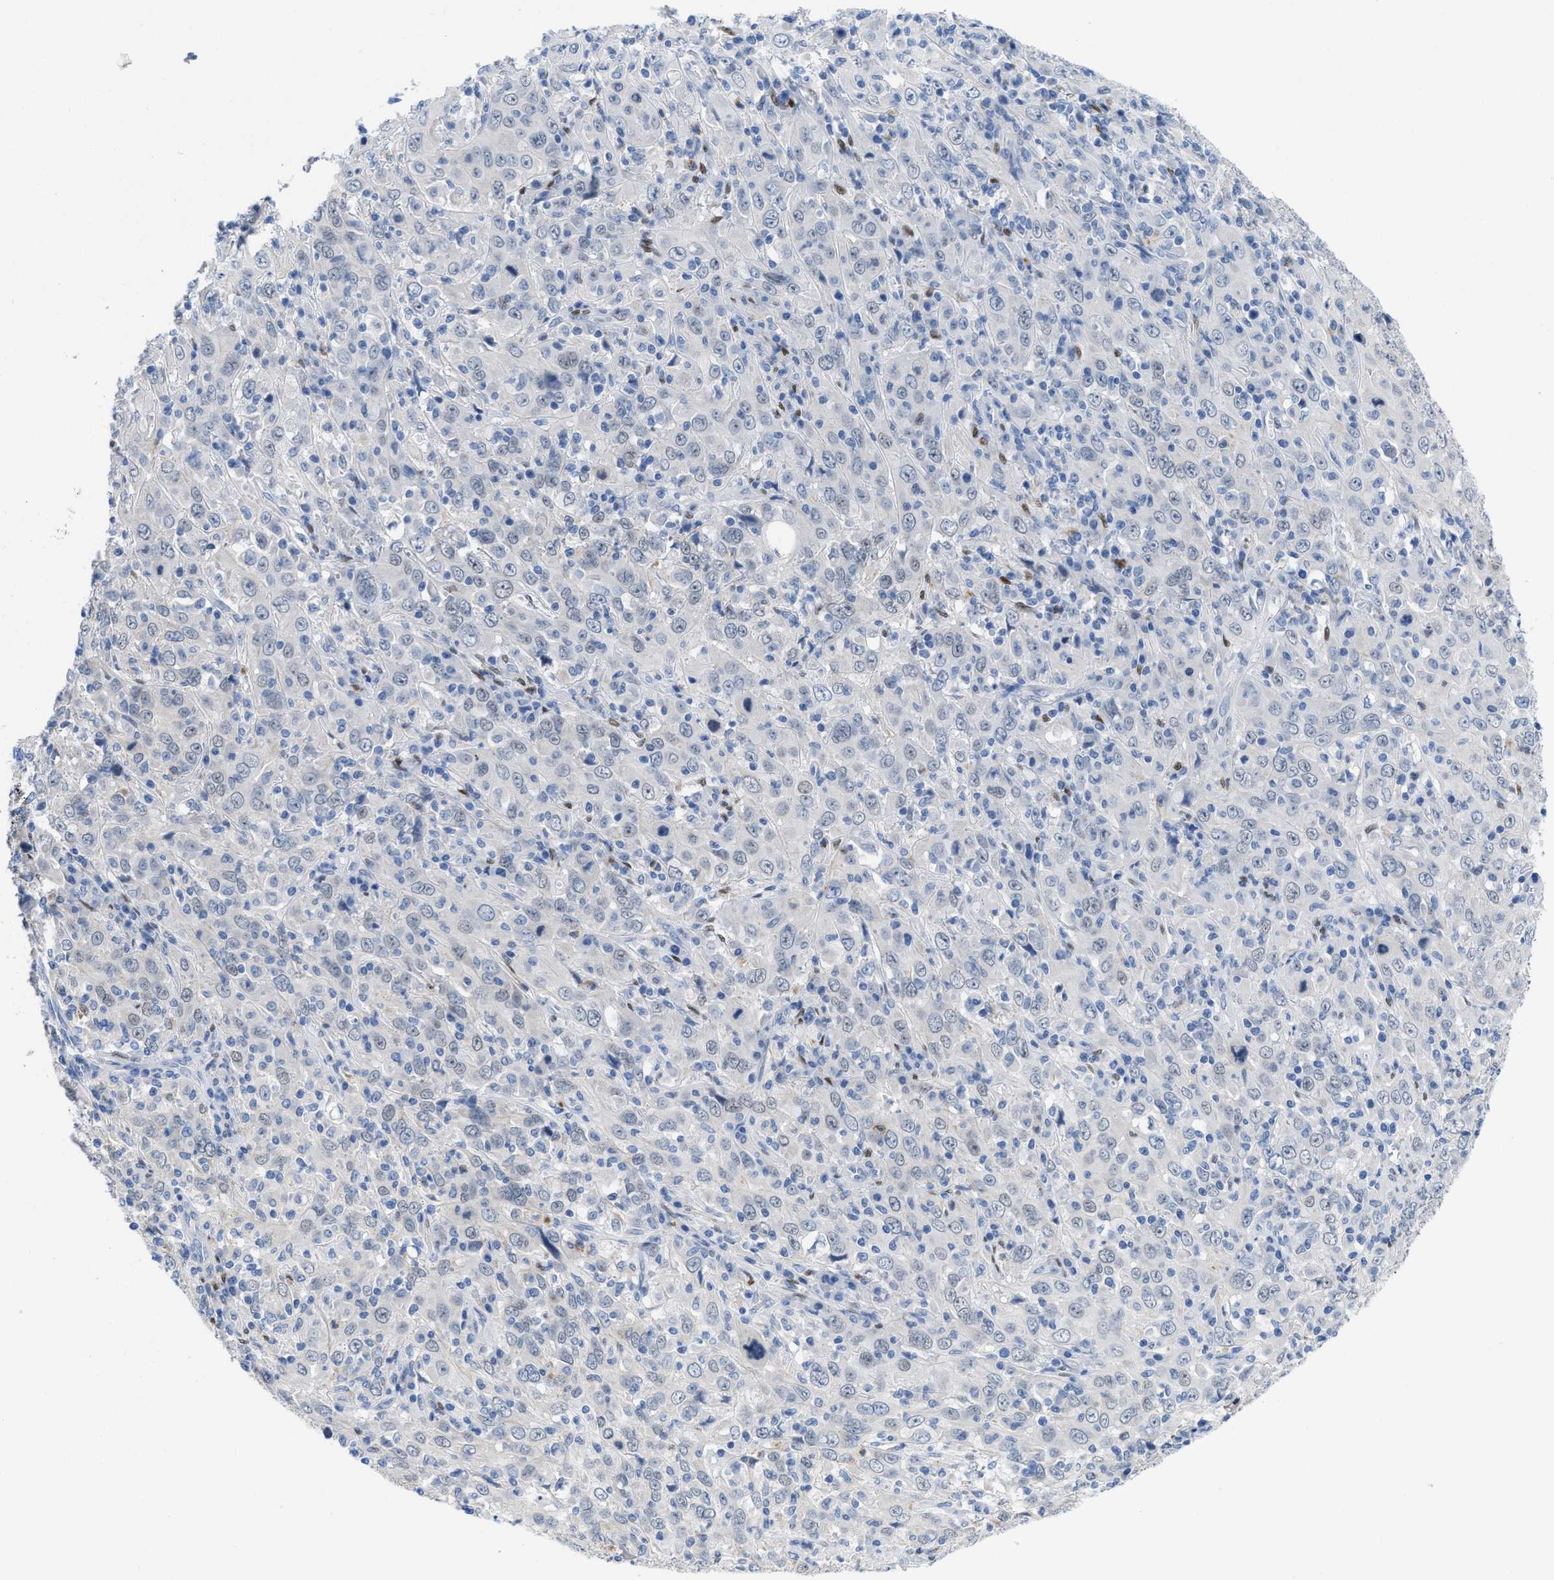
{"staining": {"intensity": "negative", "quantity": "none", "location": "none"}, "tissue": "cervical cancer", "cell_type": "Tumor cells", "image_type": "cancer", "snomed": [{"axis": "morphology", "description": "Squamous cell carcinoma, NOS"}, {"axis": "topography", "description": "Cervix"}], "caption": "There is no significant staining in tumor cells of cervical cancer (squamous cell carcinoma).", "gene": "NFIX", "patient": {"sex": "female", "age": 46}}